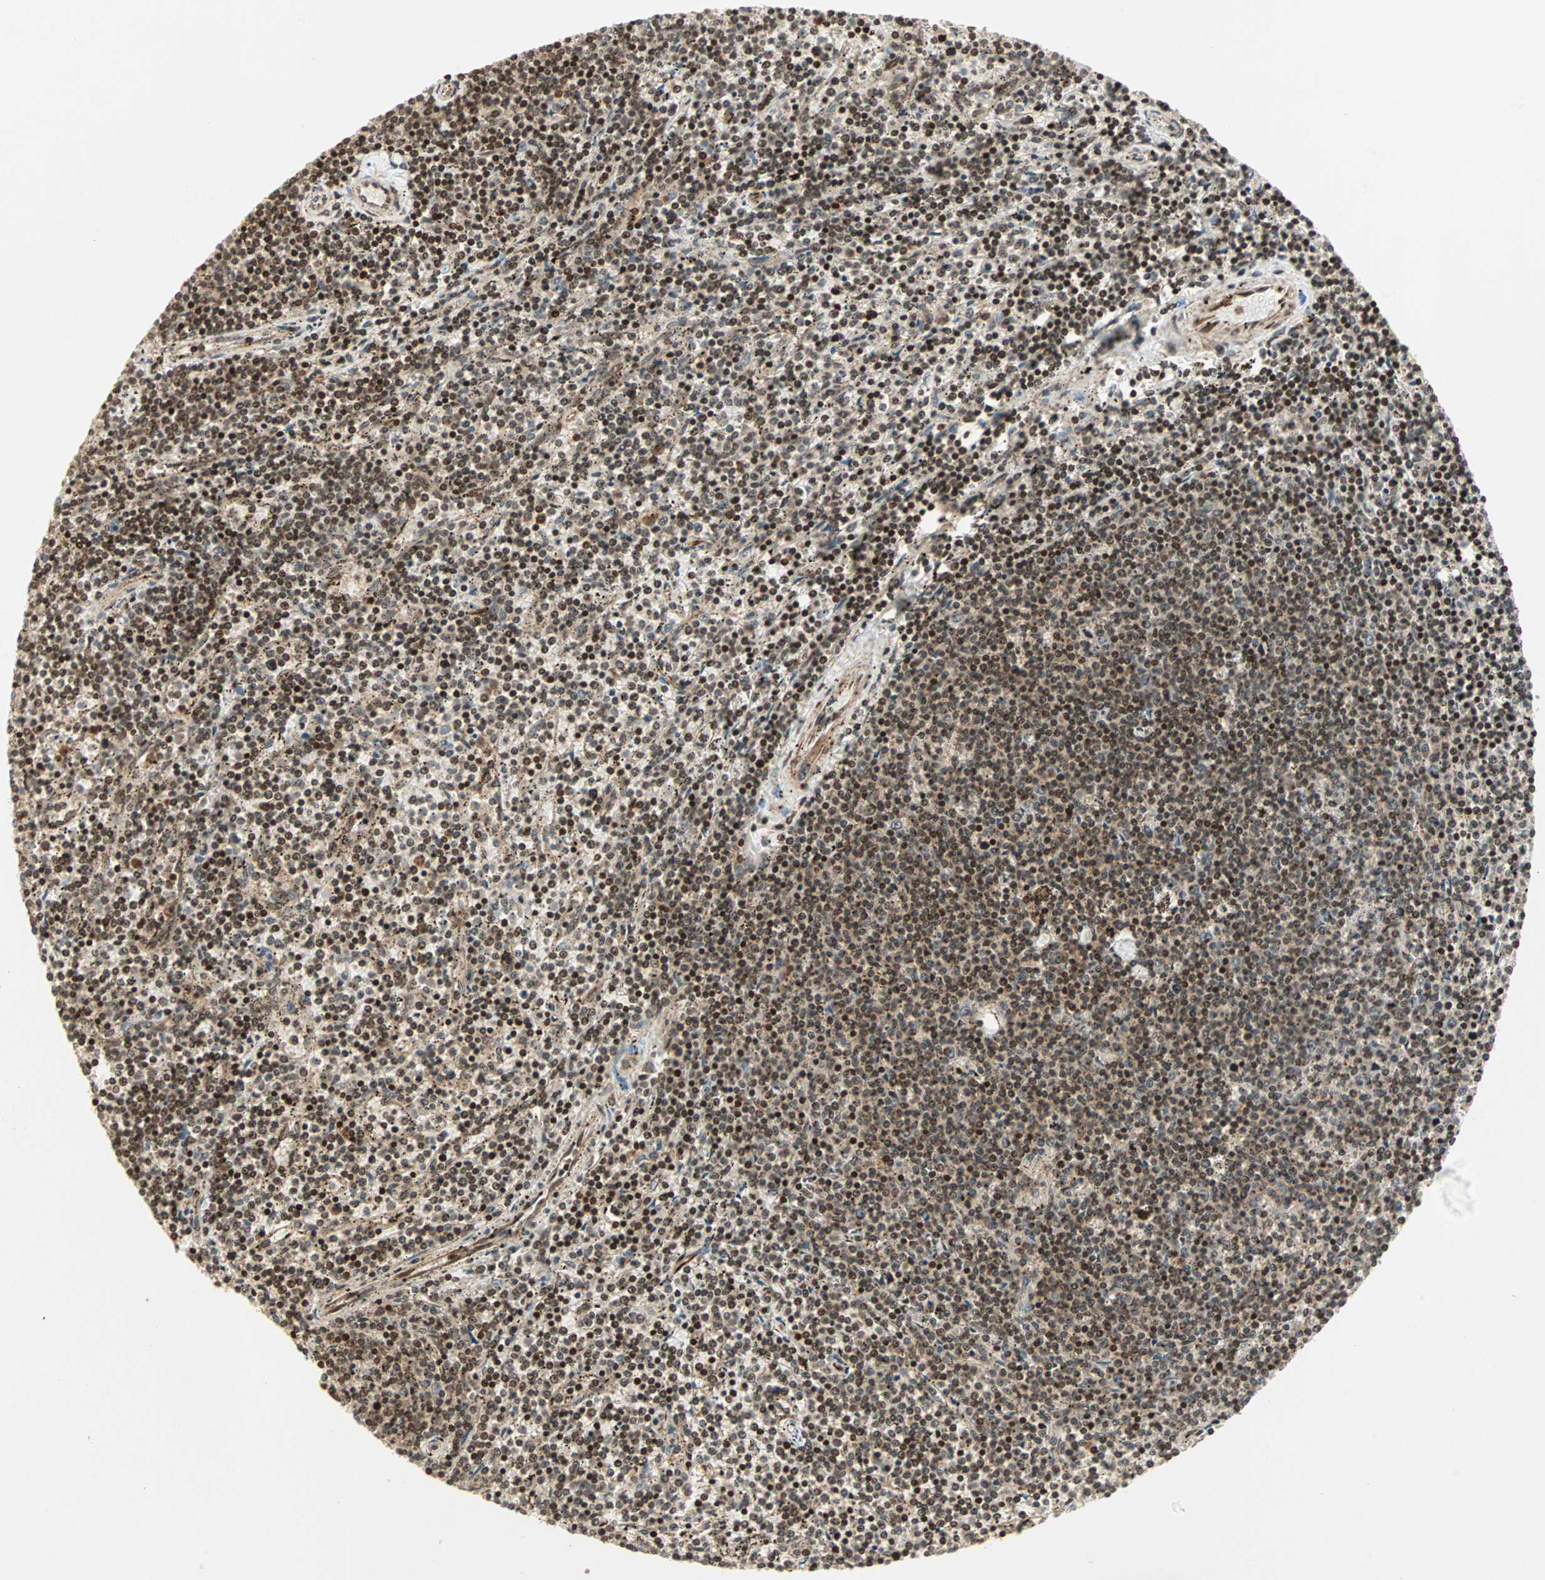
{"staining": {"intensity": "moderate", "quantity": ">75%", "location": "nuclear"}, "tissue": "lymphoma", "cell_type": "Tumor cells", "image_type": "cancer", "snomed": [{"axis": "morphology", "description": "Malignant lymphoma, non-Hodgkin's type, Low grade"}, {"axis": "topography", "description": "Spleen"}], "caption": "The image shows staining of low-grade malignant lymphoma, non-Hodgkin's type, revealing moderate nuclear protein expression (brown color) within tumor cells.", "gene": "ZBED9", "patient": {"sex": "female", "age": 50}}